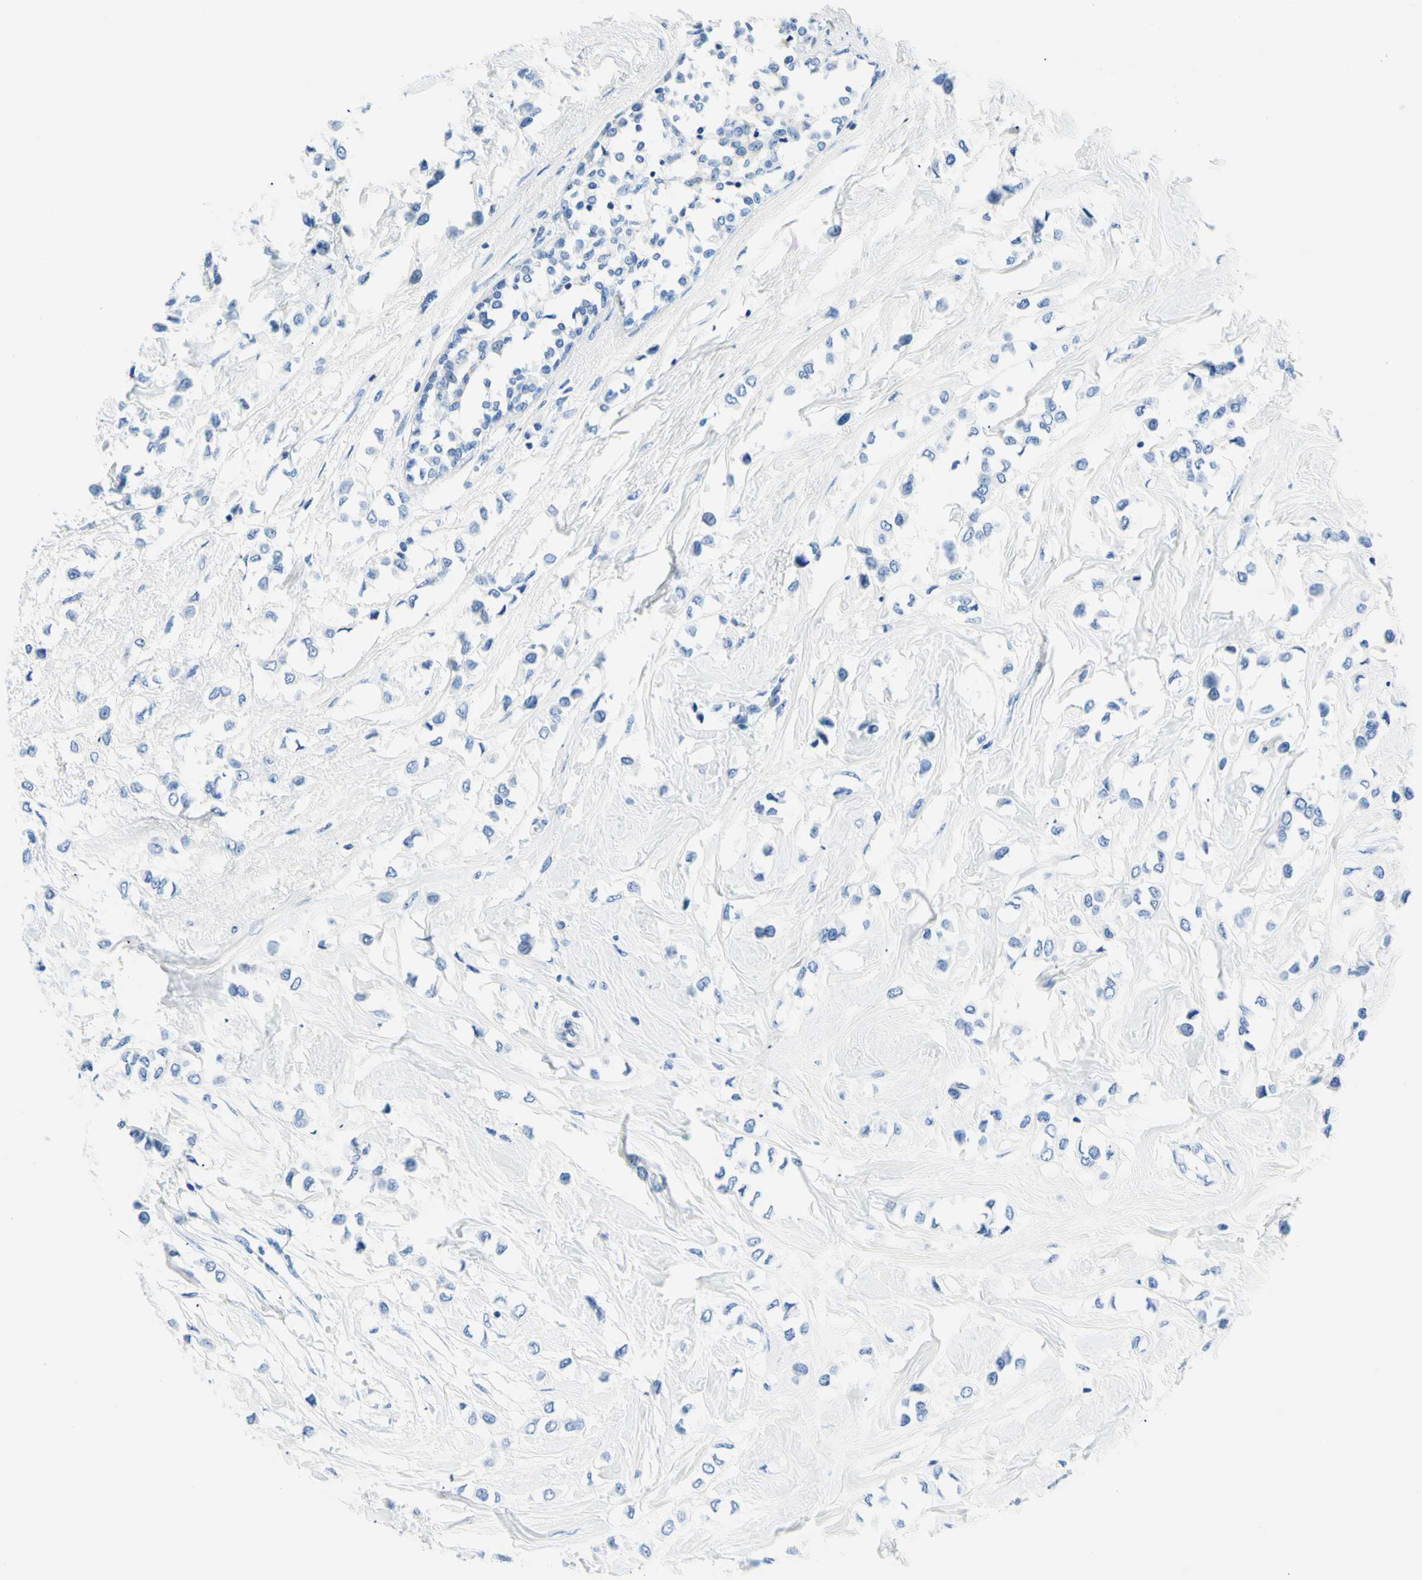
{"staining": {"intensity": "negative", "quantity": "none", "location": "none"}, "tissue": "breast cancer", "cell_type": "Tumor cells", "image_type": "cancer", "snomed": [{"axis": "morphology", "description": "Lobular carcinoma"}, {"axis": "topography", "description": "Breast"}], "caption": "This is a image of immunohistochemistry (IHC) staining of lobular carcinoma (breast), which shows no expression in tumor cells.", "gene": "MYH2", "patient": {"sex": "female", "age": 51}}